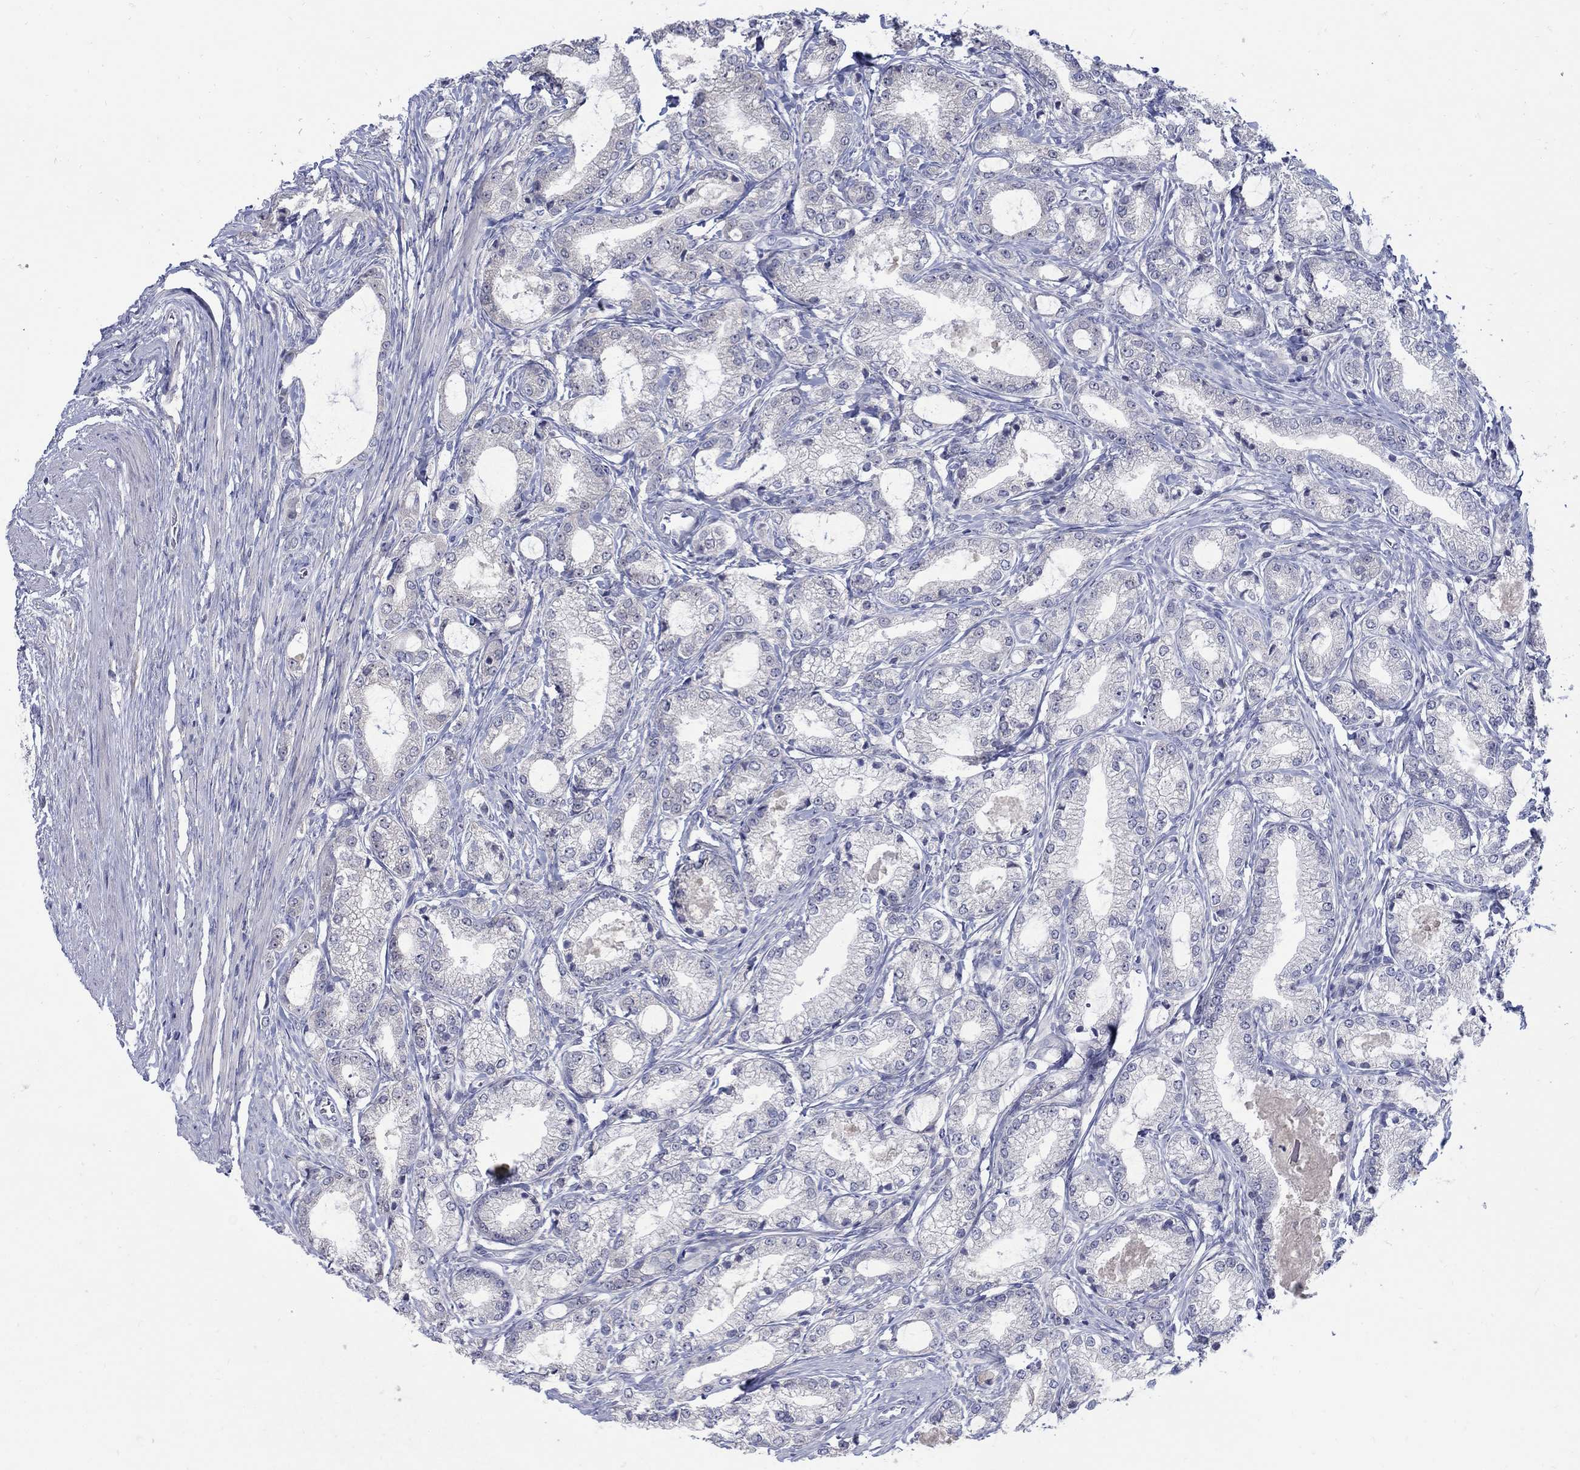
{"staining": {"intensity": "negative", "quantity": "none", "location": "none"}, "tissue": "prostate cancer", "cell_type": "Tumor cells", "image_type": "cancer", "snomed": [{"axis": "morphology", "description": "Adenocarcinoma, NOS"}, {"axis": "topography", "description": "Prostate and seminal vesicle, NOS"}, {"axis": "topography", "description": "Prostate"}], "caption": "Tumor cells show no significant protein expression in prostate cancer.", "gene": "REEP2", "patient": {"sex": "male", "age": 62}}